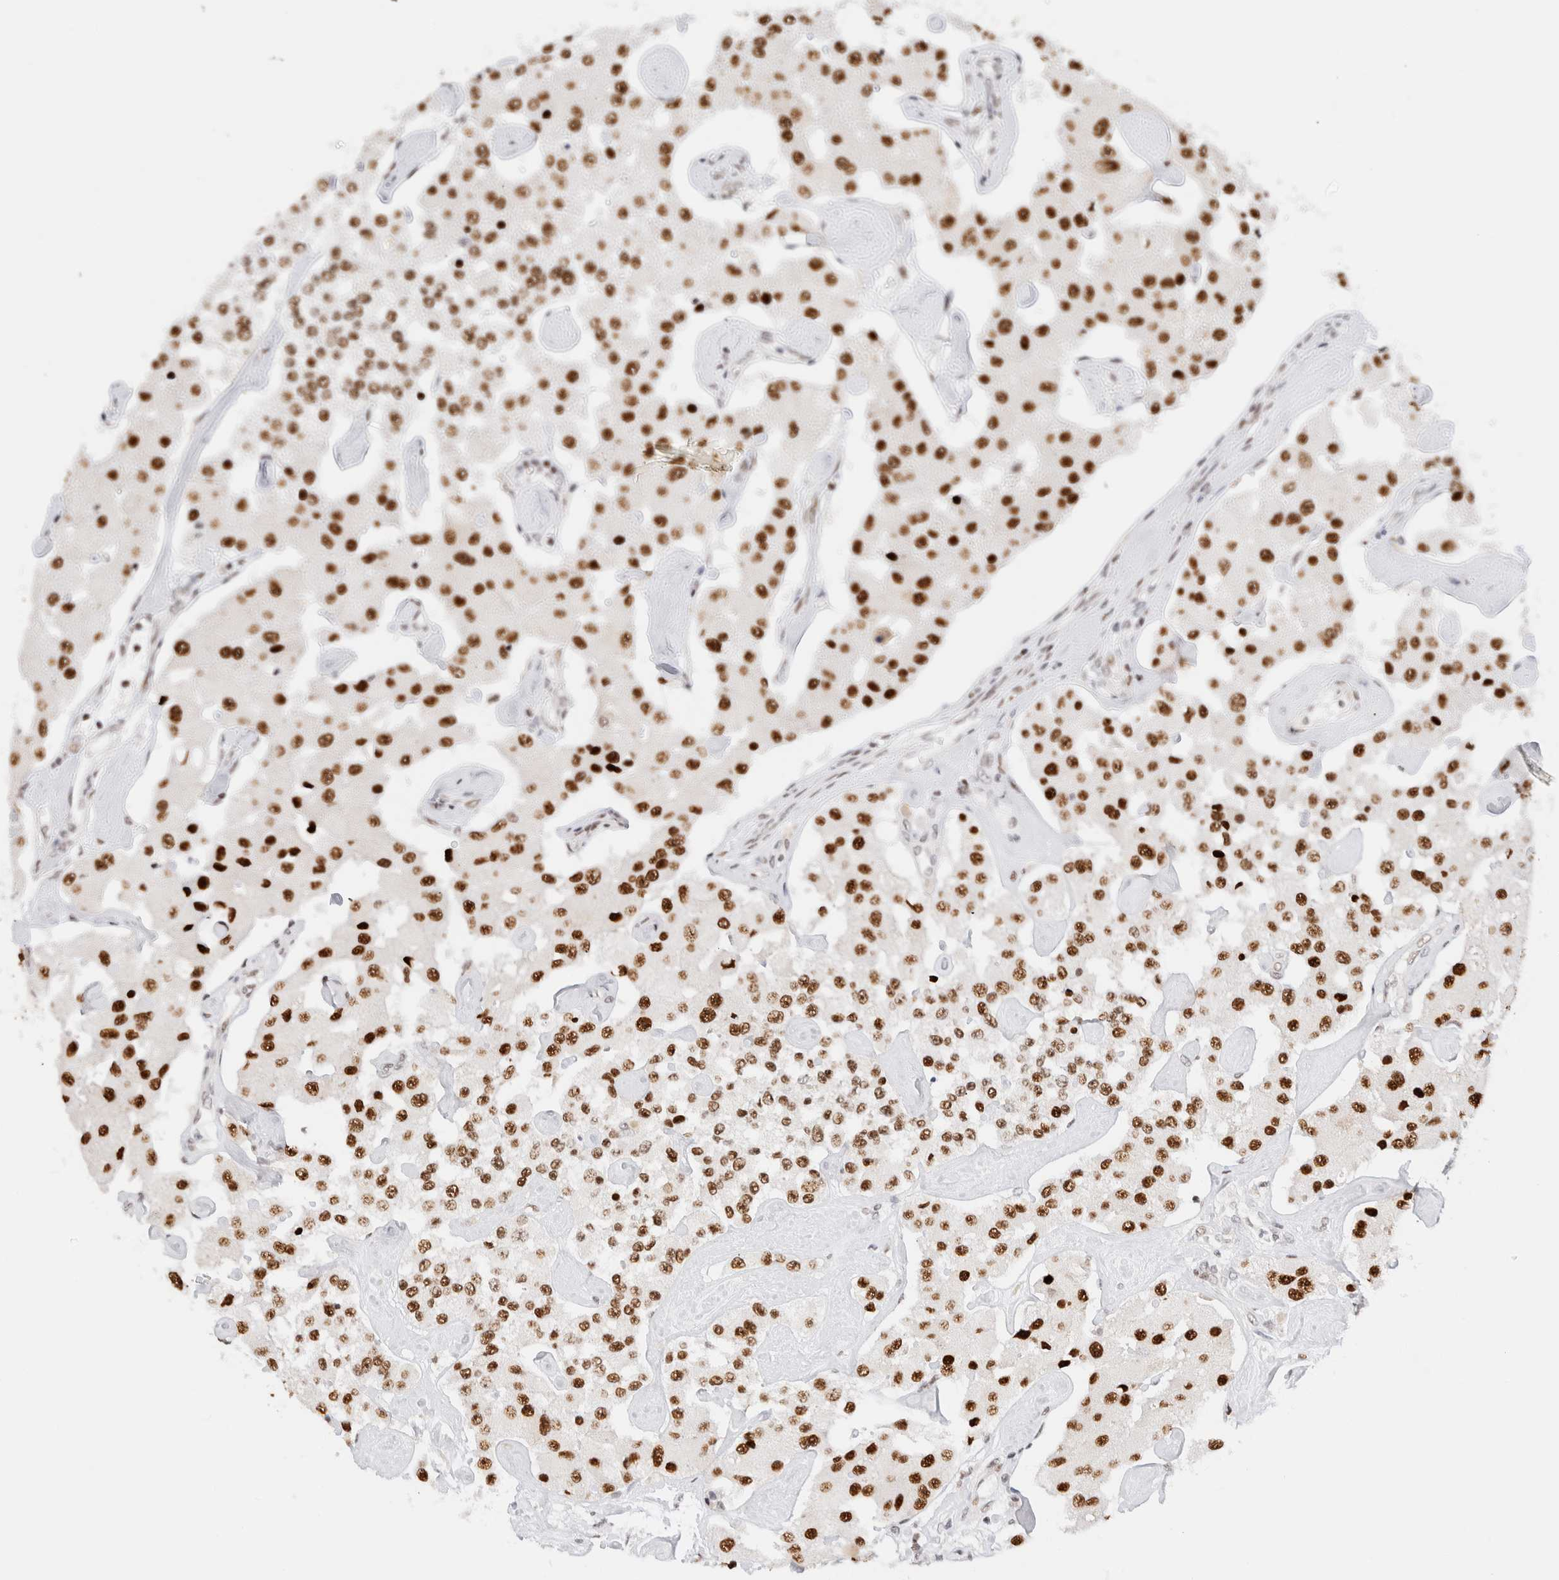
{"staining": {"intensity": "strong", "quantity": ">75%", "location": "nuclear"}, "tissue": "carcinoid", "cell_type": "Tumor cells", "image_type": "cancer", "snomed": [{"axis": "morphology", "description": "Carcinoid, malignant, NOS"}, {"axis": "topography", "description": "Pancreas"}], "caption": "Carcinoid (malignant) stained with DAB (3,3'-diaminobenzidine) immunohistochemistry (IHC) reveals high levels of strong nuclear positivity in approximately >75% of tumor cells. (DAB IHC with brightfield microscopy, high magnification).", "gene": "ZNF282", "patient": {"sex": "male", "age": 41}}